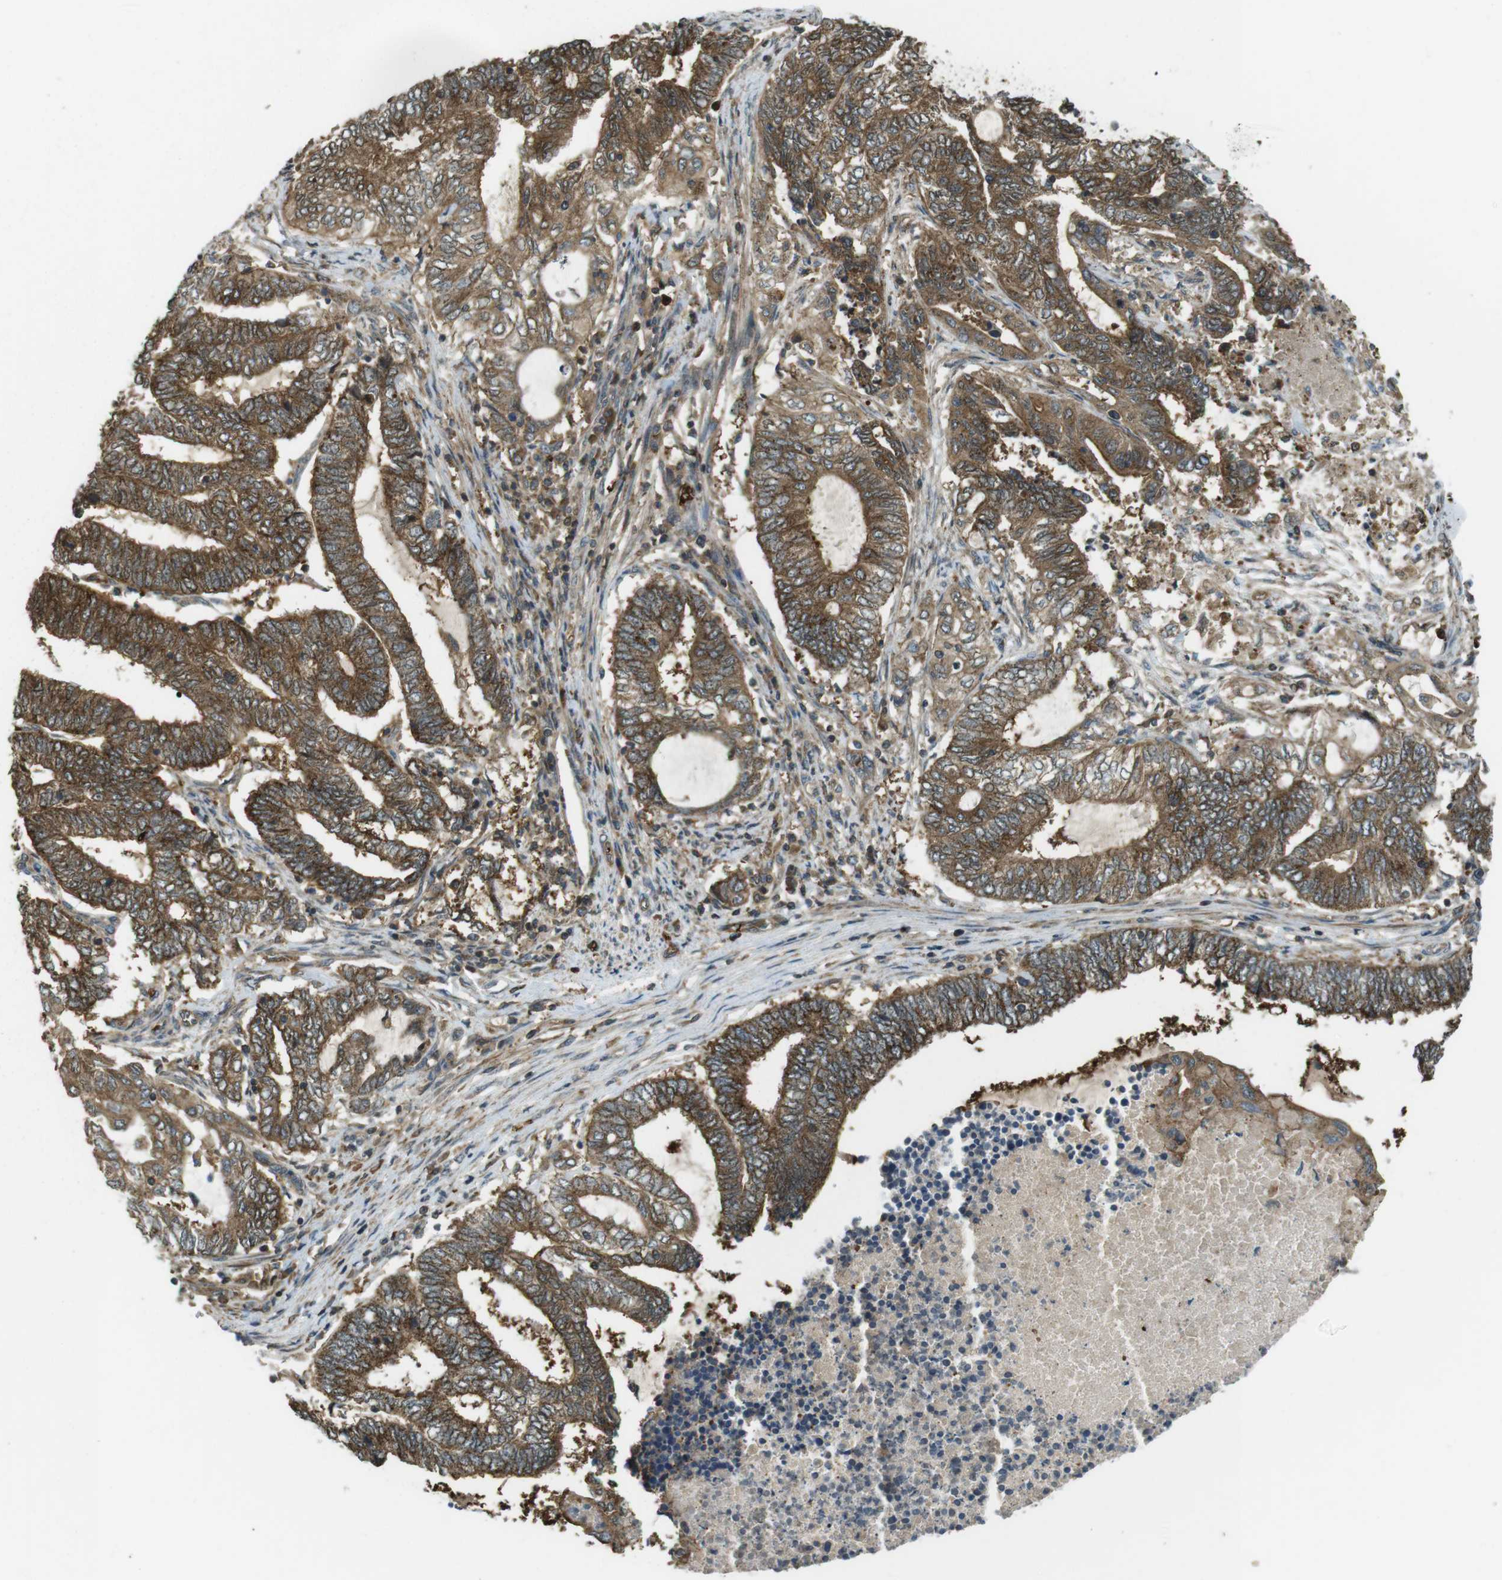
{"staining": {"intensity": "strong", "quantity": ">75%", "location": "cytoplasmic/membranous"}, "tissue": "endometrial cancer", "cell_type": "Tumor cells", "image_type": "cancer", "snomed": [{"axis": "morphology", "description": "Adenocarcinoma, NOS"}, {"axis": "topography", "description": "Uterus"}, {"axis": "topography", "description": "Endometrium"}], "caption": "Endometrial adenocarcinoma was stained to show a protein in brown. There is high levels of strong cytoplasmic/membranous positivity in about >75% of tumor cells.", "gene": "LRRC3B", "patient": {"sex": "female", "age": 70}}